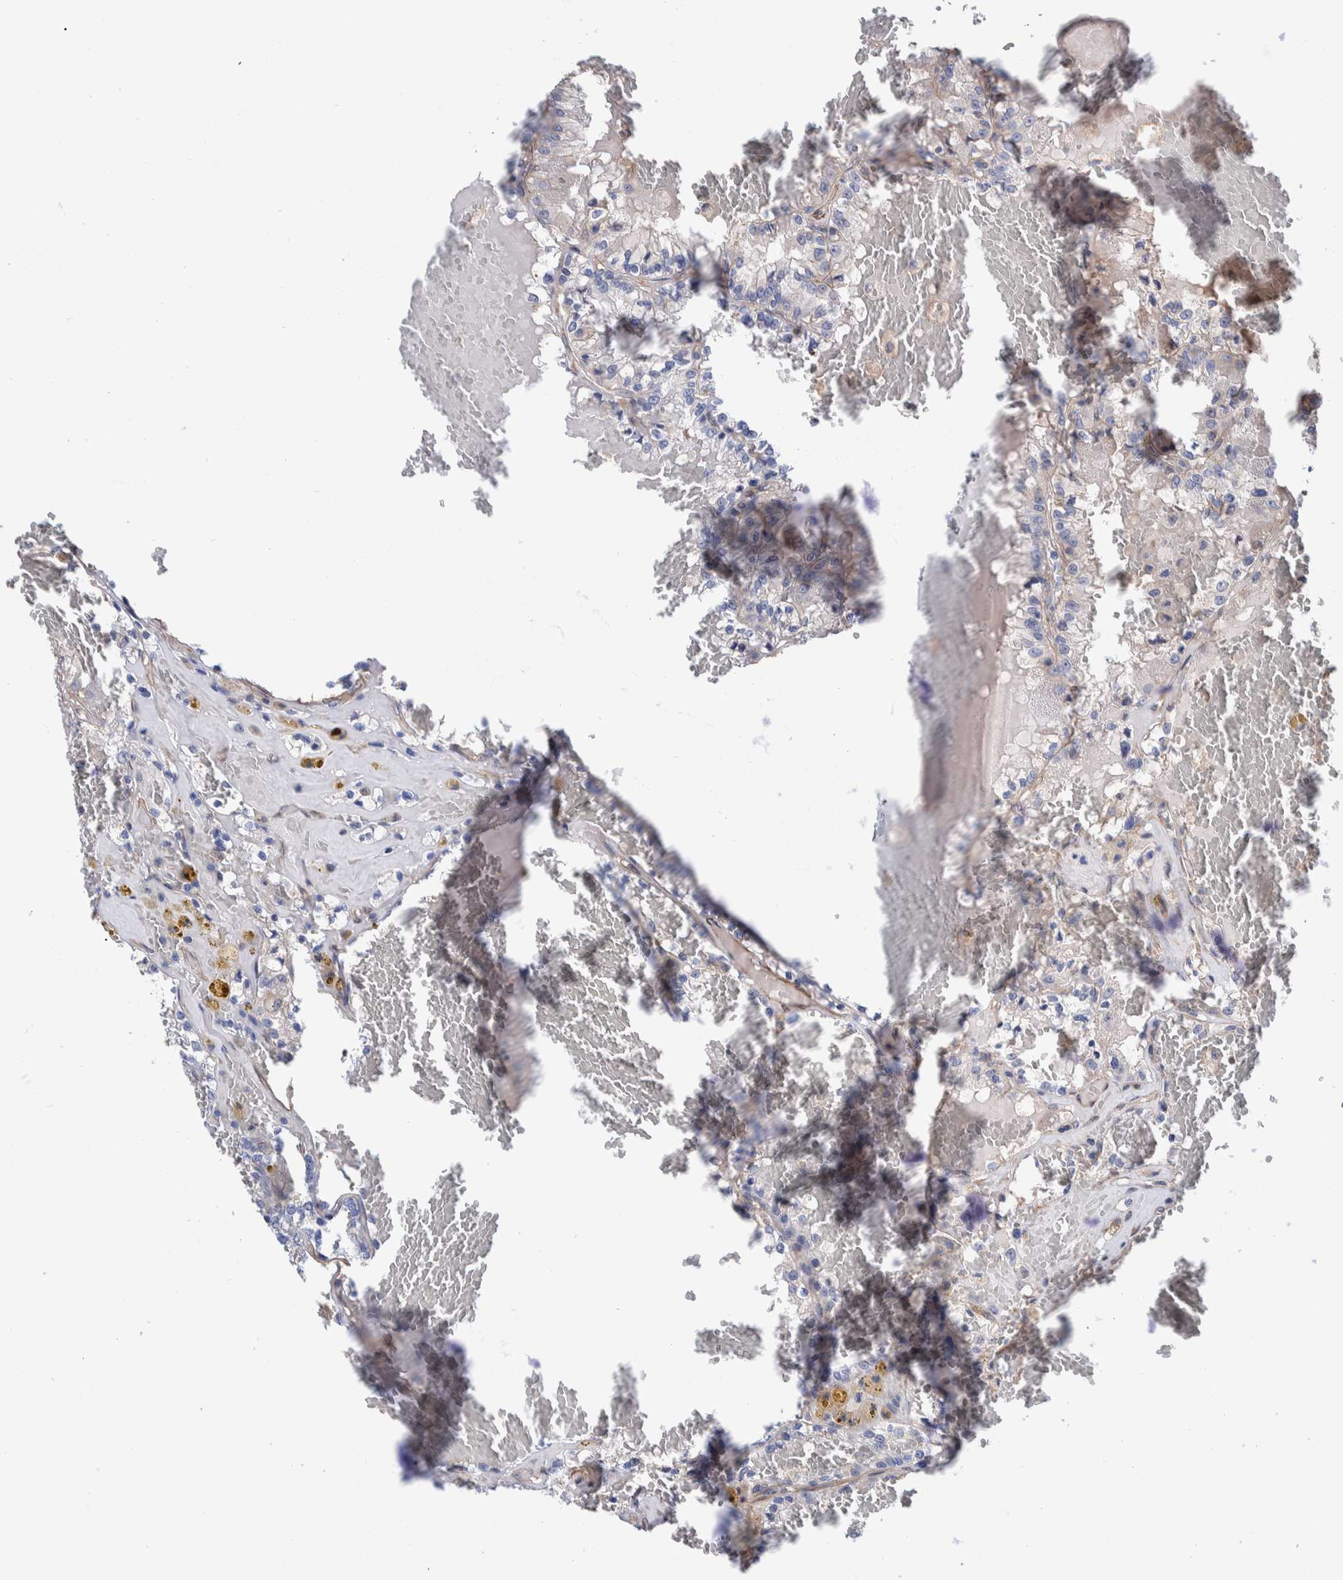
{"staining": {"intensity": "negative", "quantity": "none", "location": "none"}, "tissue": "renal cancer", "cell_type": "Tumor cells", "image_type": "cancer", "snomed": [{"axis": "morphology", "description": "Adenocarcinoma, NOS"}, {"axis": "topography", "description": "Kidney"}], "caption": "DAB (3,3'-diaminobenzidine) immunohistochemical staining of human renal cancer exhibits no significant staining in tumor cells.", "gene": "SLC45A4", "patient": {"sex": "female", "age": 56}}